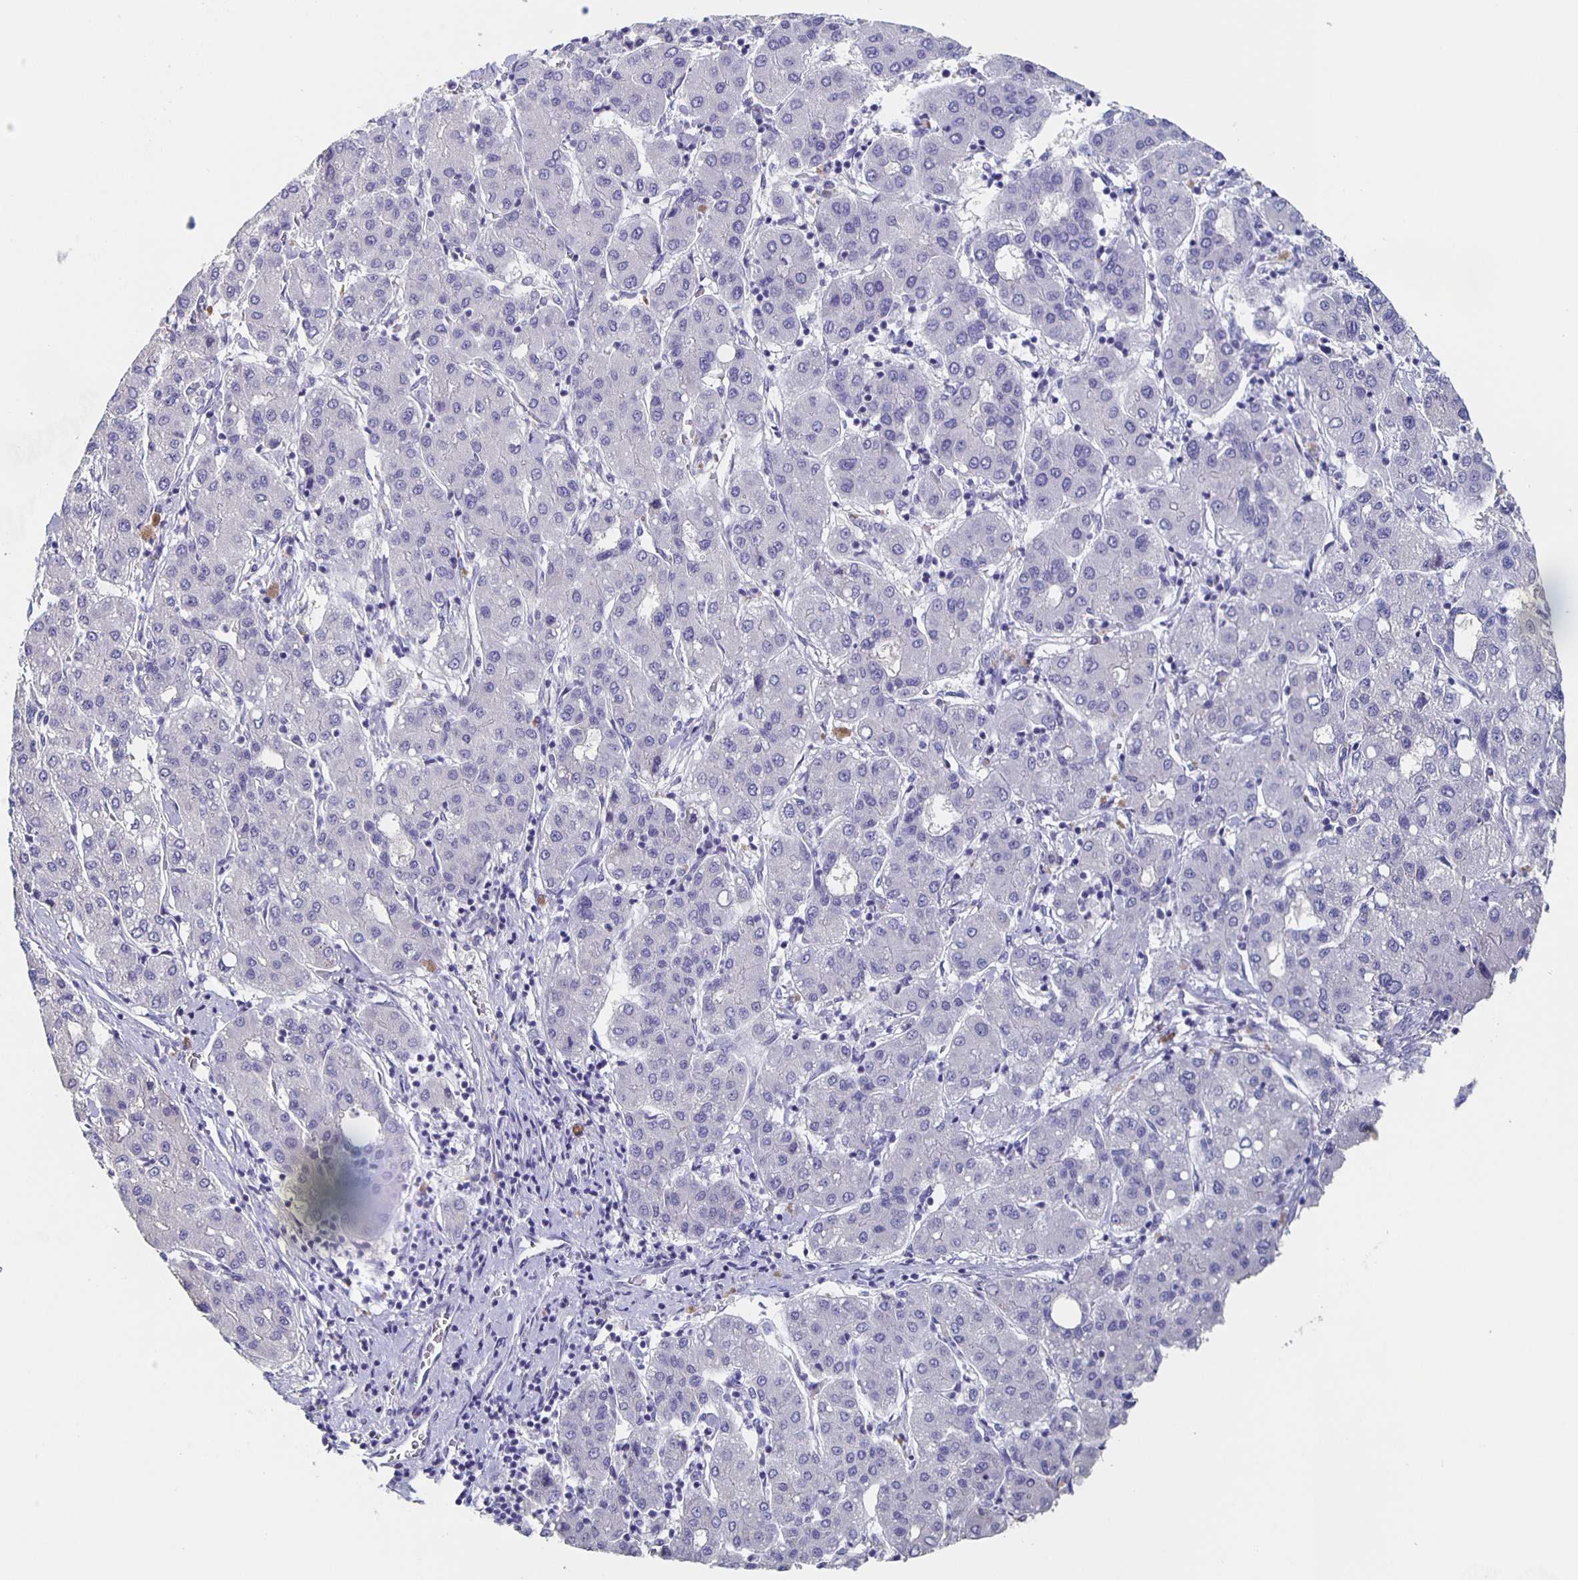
{"staining": {"intensity": "negative", "quantity": "none", "location": "none"}, "tissue": "liver cancer", "cell_type": "Tumor cells", "image_type": "cancer", "snomed": [{"axis": "morphology", "description": "Carcinoma, Hepatocellular, NOS"}, {"axis": "topography", "description": "Liver"}], "caption": "This is an immunohistochemistry (IHC) micrograph of human liver cancer. There is no staining in tumor cells.", "gene": "CACNA2D2", "patient": {"sex": "male", "age": 65}}